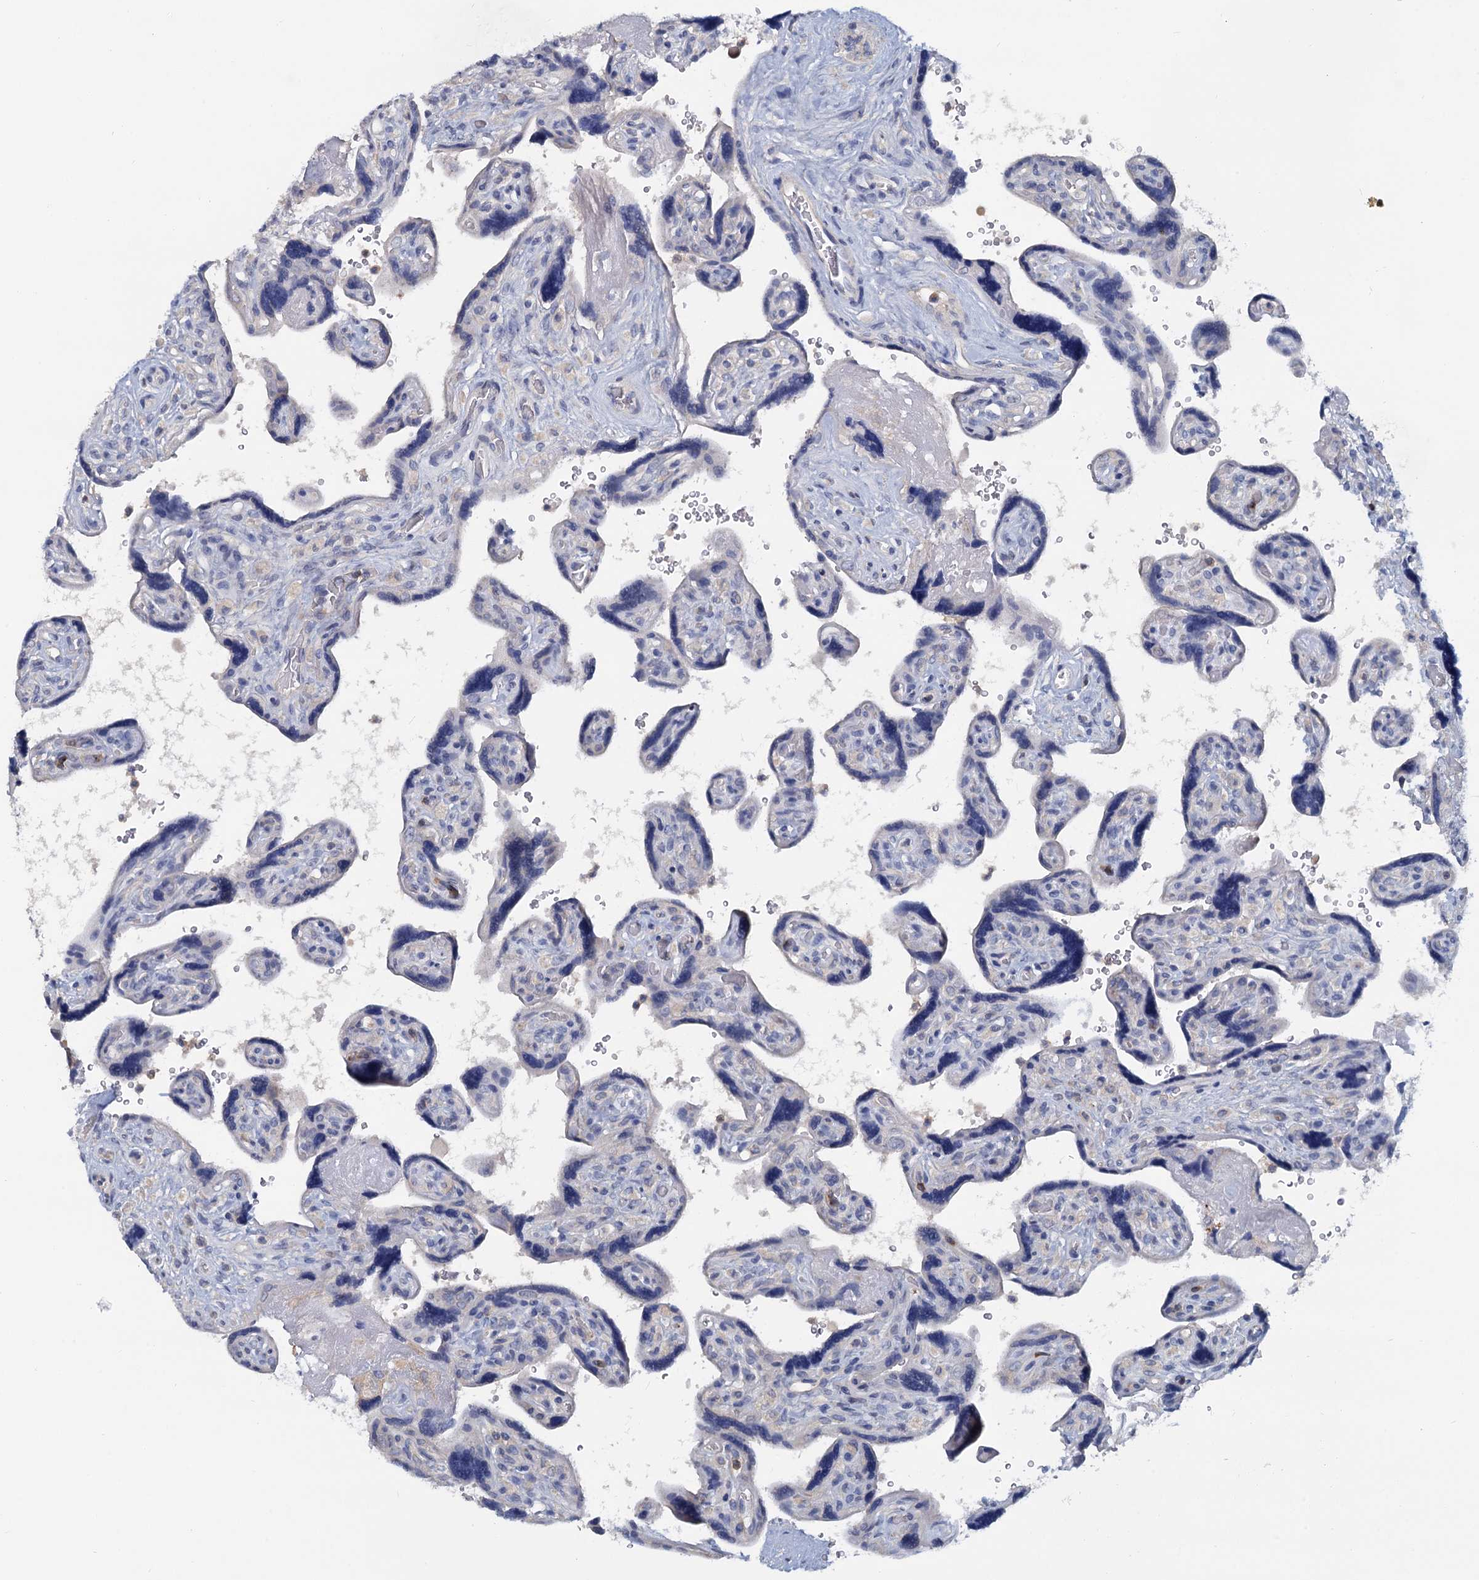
{"staining": {"intensity": "negative", "quantity": "none", "location": "none"}, "tissue": "placenta", "cell_type": "Trophoblastic cells", "image_type": "normal", "snomed": [{"axis": "morphology", "description": "Normal tissue, NOS"}, {"axis": "topography", "description": "Placenta"}], "caption": "A histopathology image of human placenta is negative for staining in trophoblastic cells. (DAB (3,3'-diaminobenzidine) immunohistochemistry (IHC) with hematoxylin counter stain).", "gene": "ACSM3", "patient": {"sex": "female", "age": 39}}